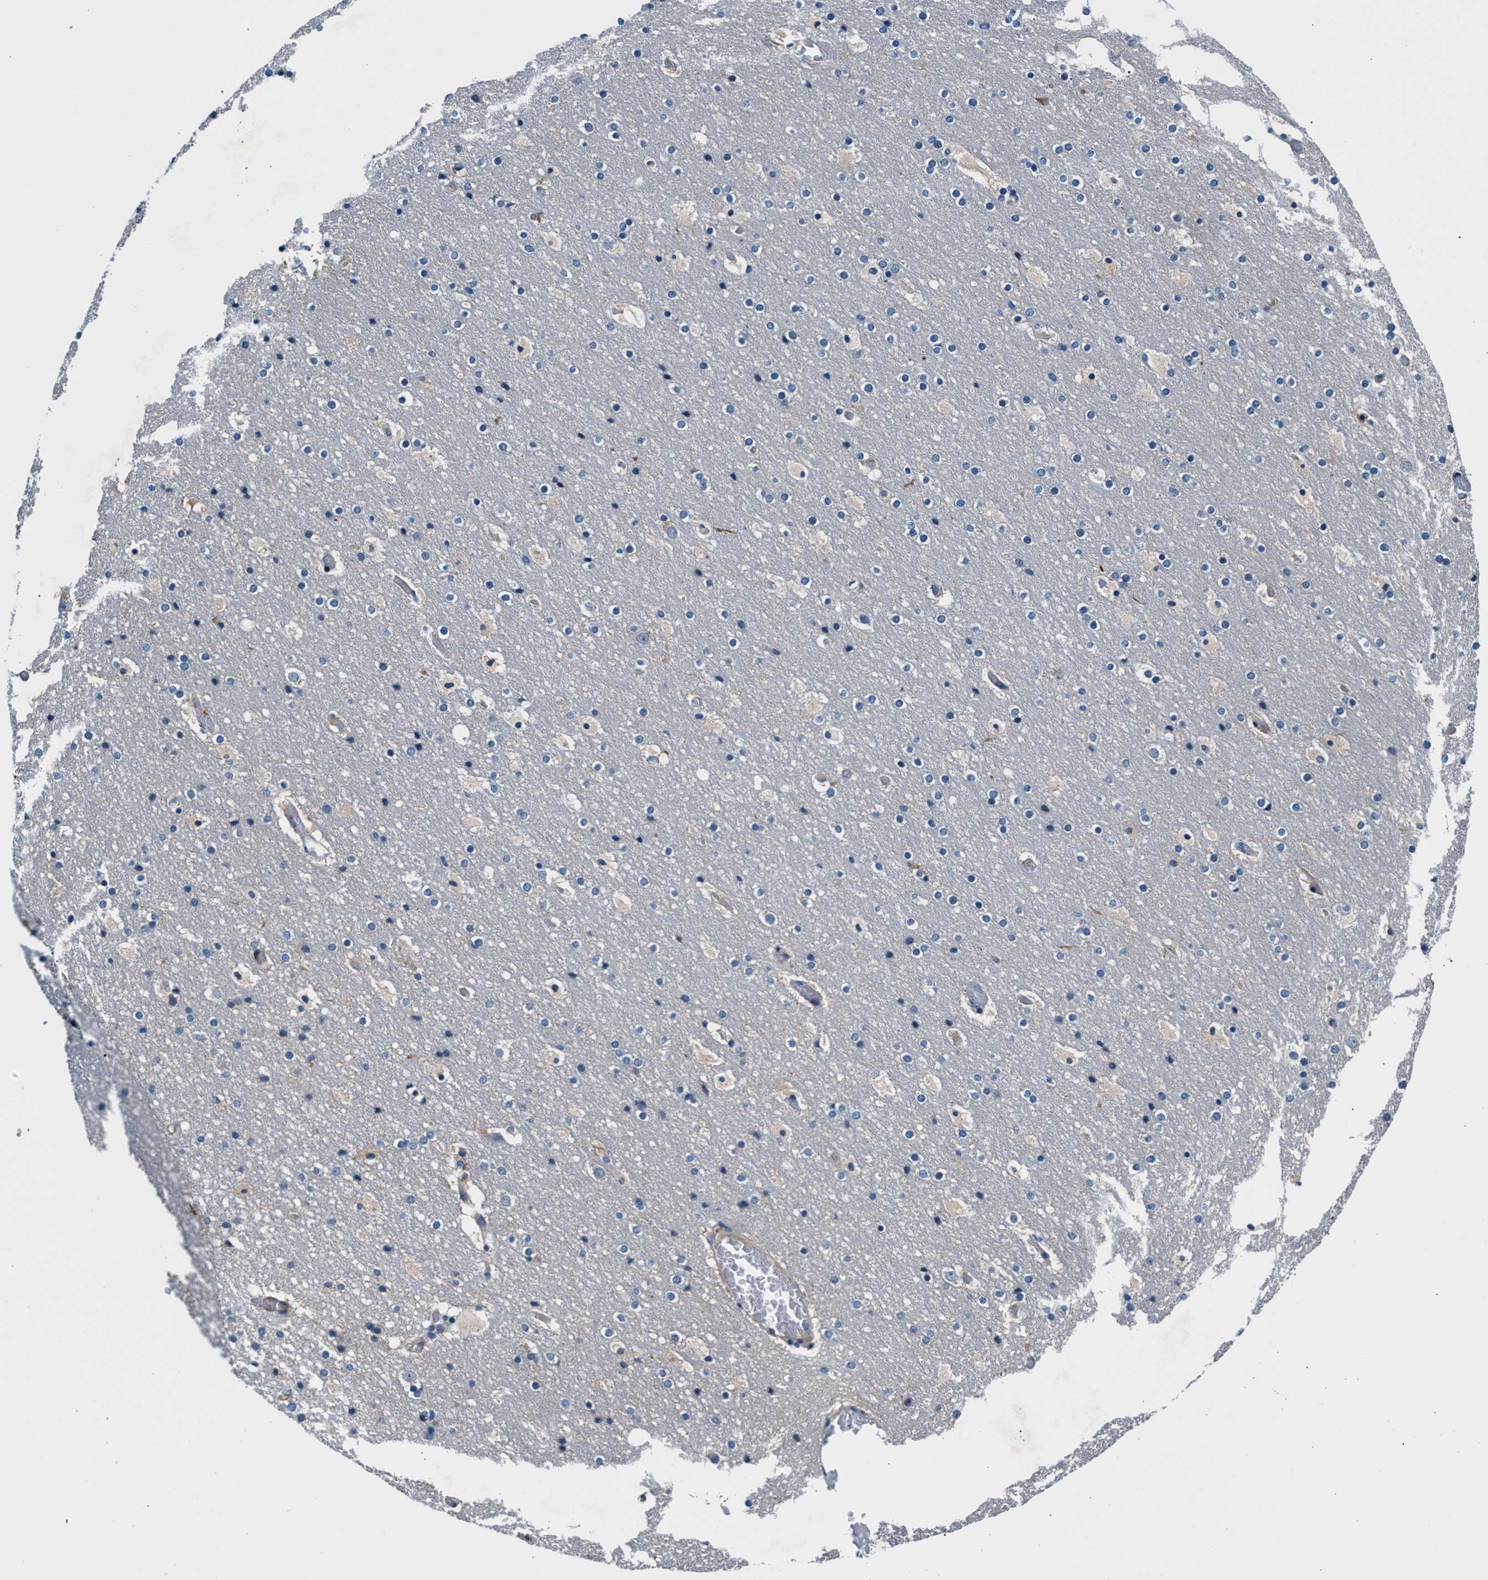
{"staining": {"intensity": "weak", "quantity": "<25%", "location": "cytoplasmic/membranous"}, "tissue": "cerebral cortex", "cell_type": "Endothelial cells", "image_type": "normal", "snomed": [{"axis": "morphology", "description": "Normal tissue, NOS"}, {"axis": "topography", "description": "Cerebral cortex"}], "caption": "A histopathology image of cerebral cortex stained for a protein reveals no brown staining in endothelial cells. Nuclei are stained in blue.", "gene": "CDRT4", "patient": {"sex": "male", "age": 57}}